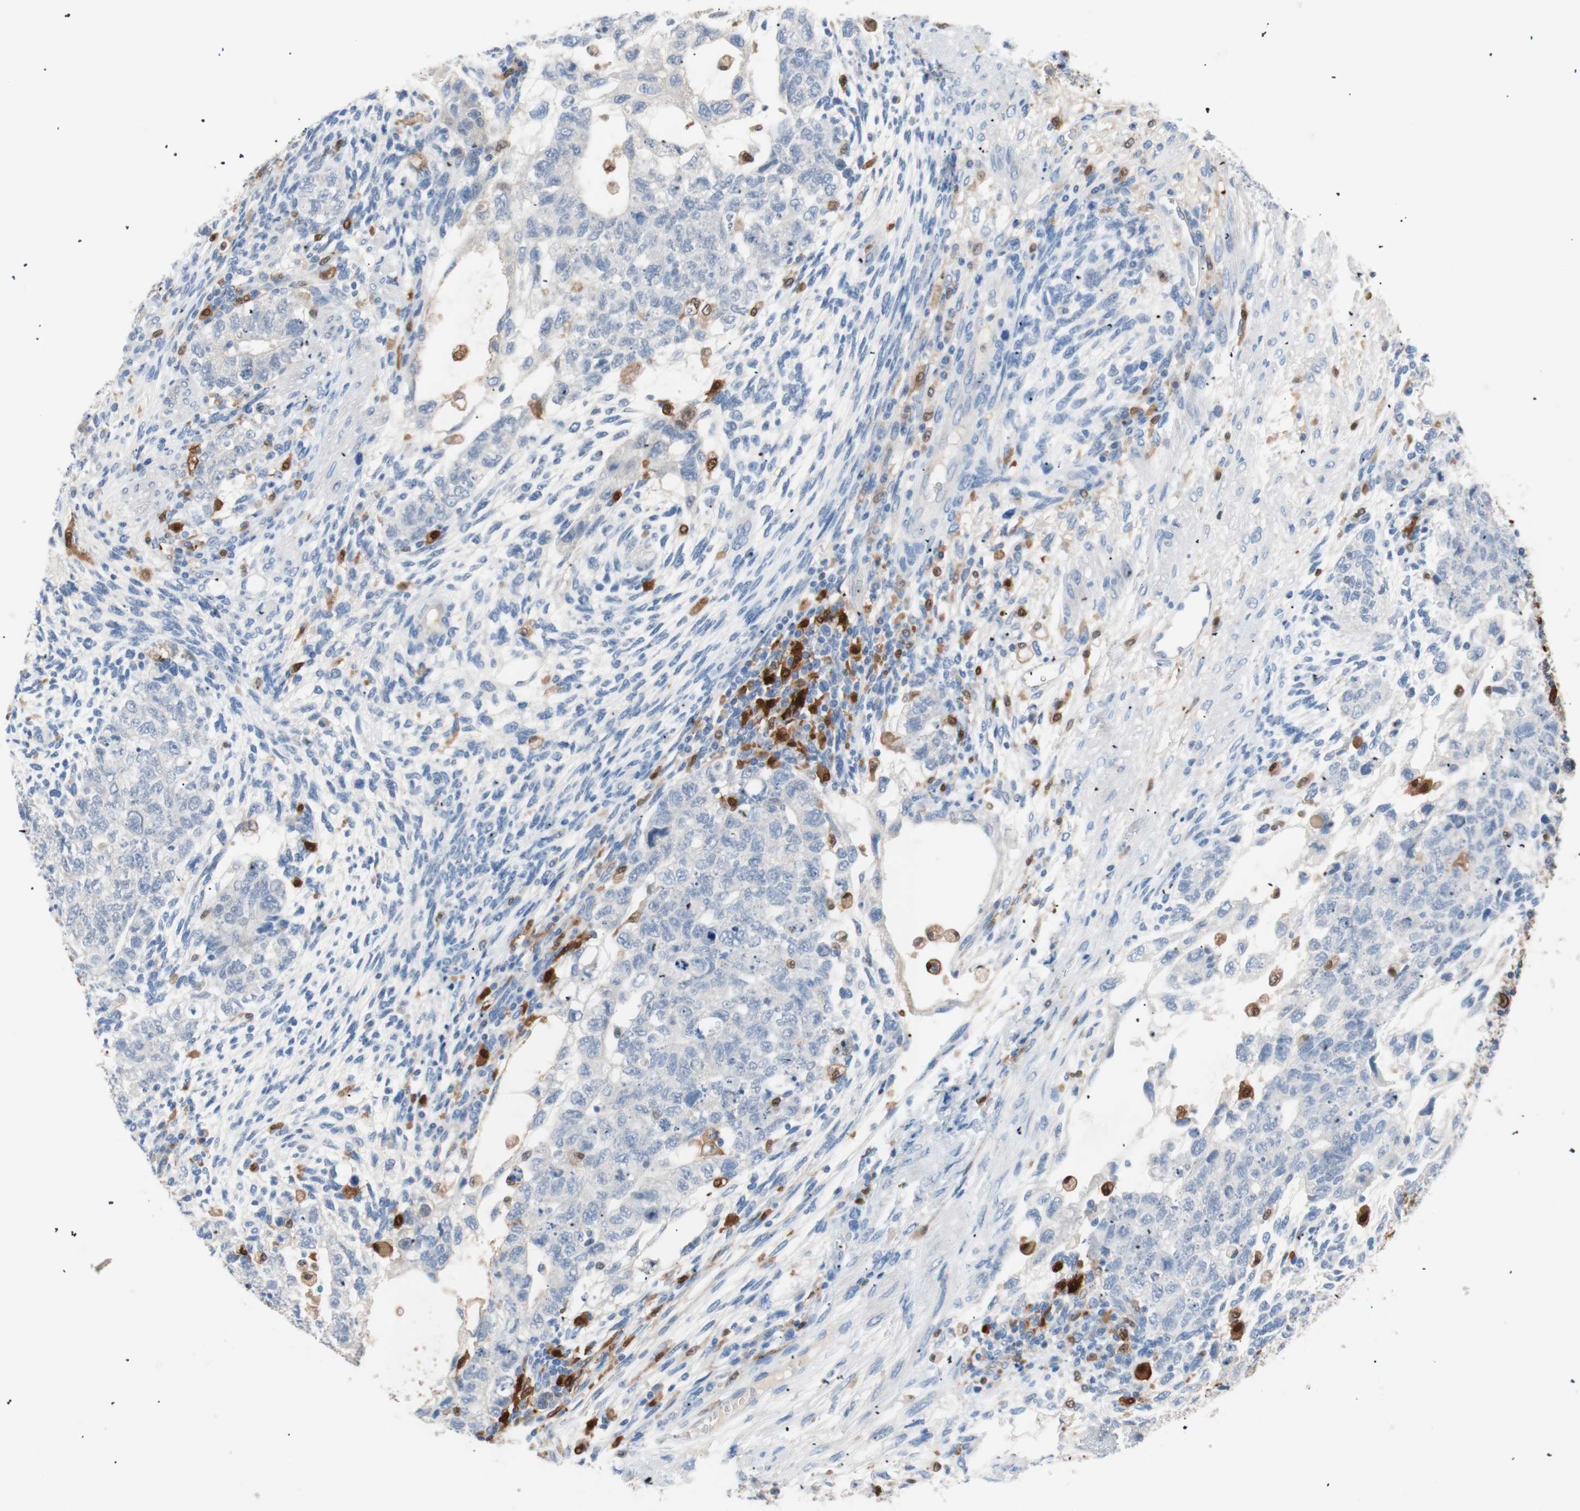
{"staining": {"intensity": "negative", "quantity": "none", "location": "none"}, "tissue": "testis cancer", "cell_type": "Tumor cells", "image_type": "cancer", "snomed": [{"axis": "morphology", "description": "Normal tissue, NOS"}, {"axis": "morphology", "description": "Carcinoma, Embryonal, NOS"}, {"axis": "topography", "description": "Testis"}], "caption": "Tumor cells show no significant positivity in testis cancer.", "gene": "IL18", "patient": {"sex": "male", "age": 36}}